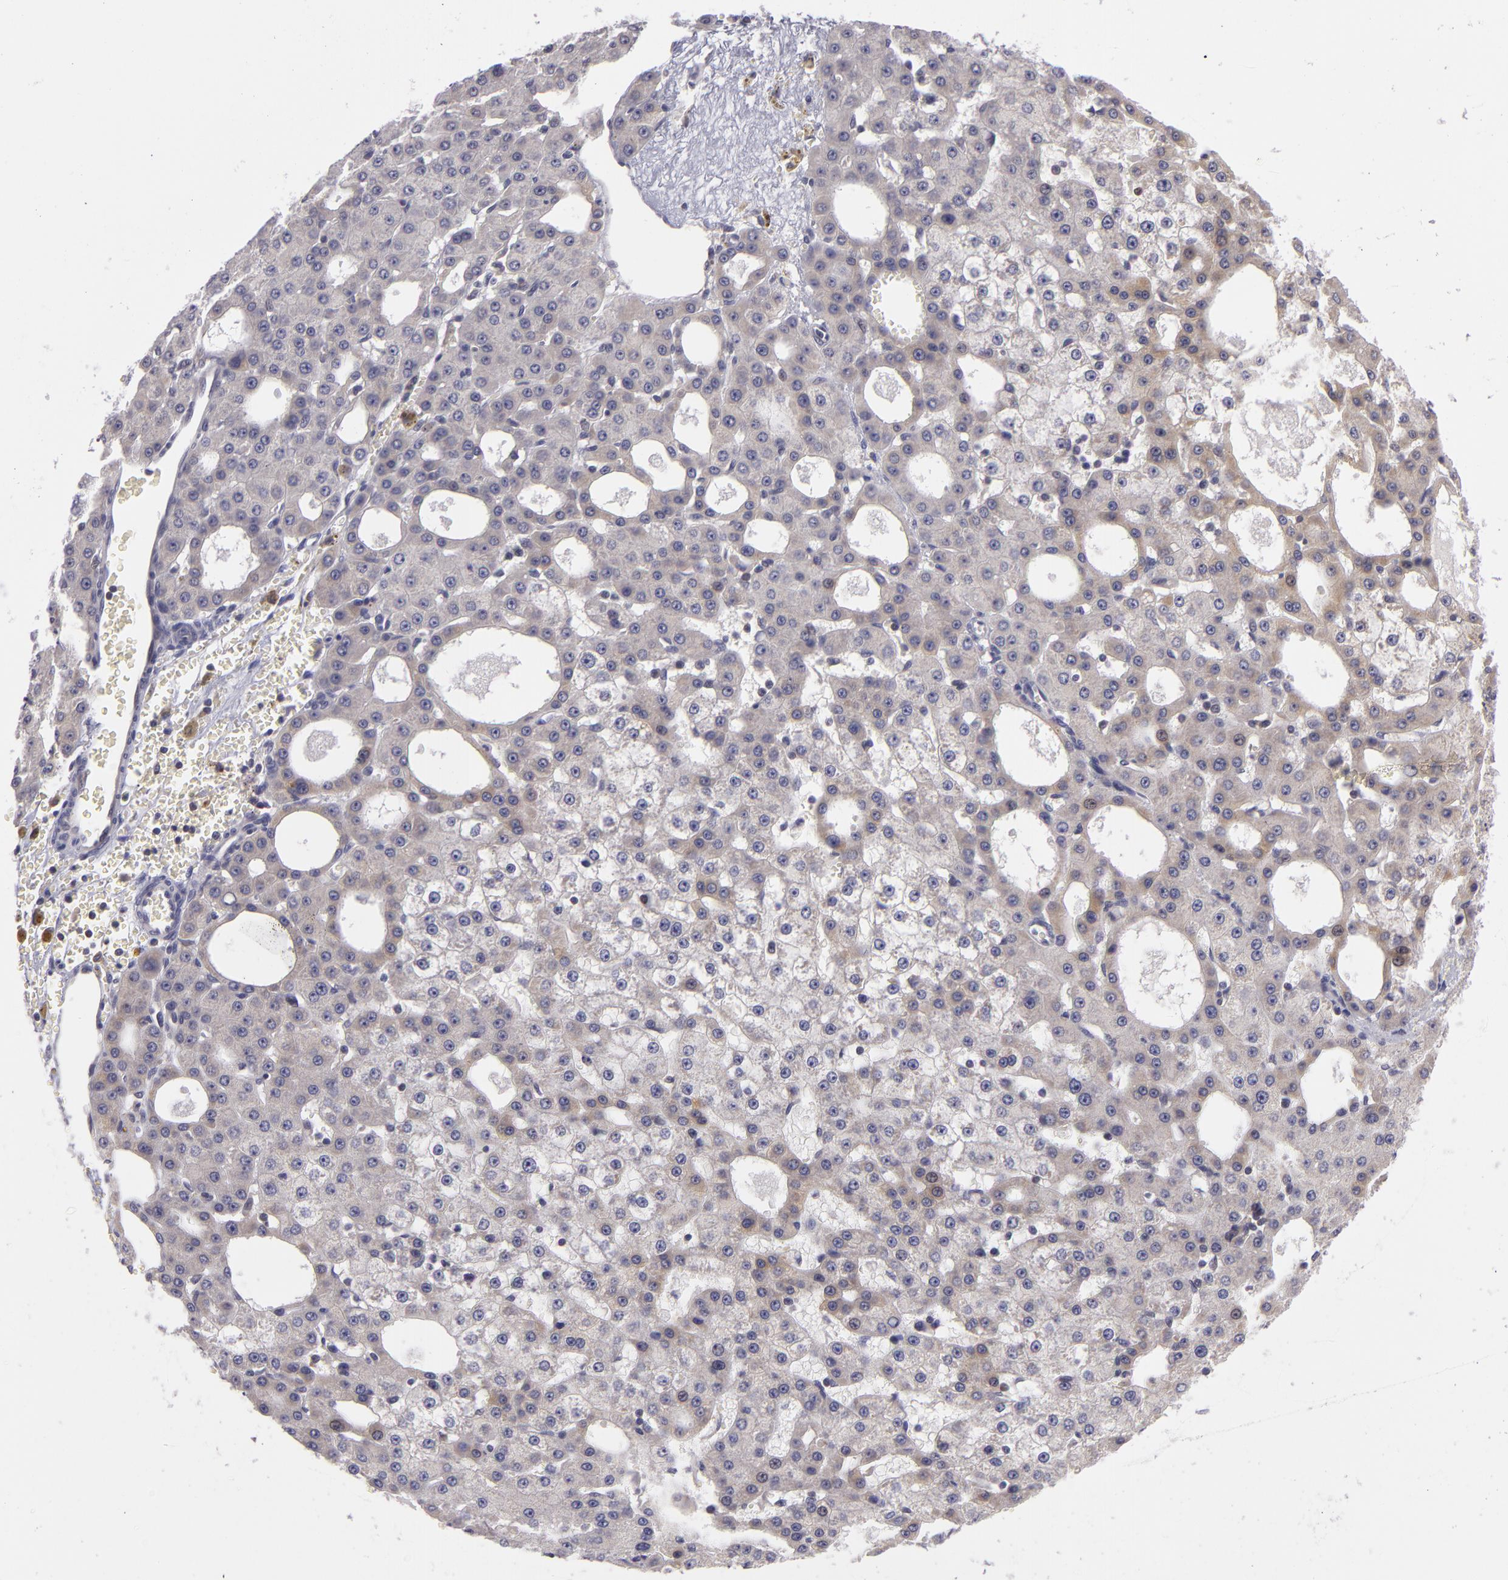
{"staining": {"intensity": "weak", "quantity": "25%-75%", "location": "cytoplasmic/membranous"}, "tissue": "liver cancer", "cell_type": "Tumor cells", "image_type": "cancer", "snomed": [{"axis": "morphology", "description": "Carcinoma, Hepatocellular, NOS"}, {"axis": "topography", "description": "Liver"}], "caption": "Immunohistochemical staining of human liver hepatocellular carcinoma demonstrates low levels of weak cytoplasmic/membranous staining in approximately 25%-75% of tumor cells.", "gene": "BCL10", "patient": {"sex": "male", "age": 47}}